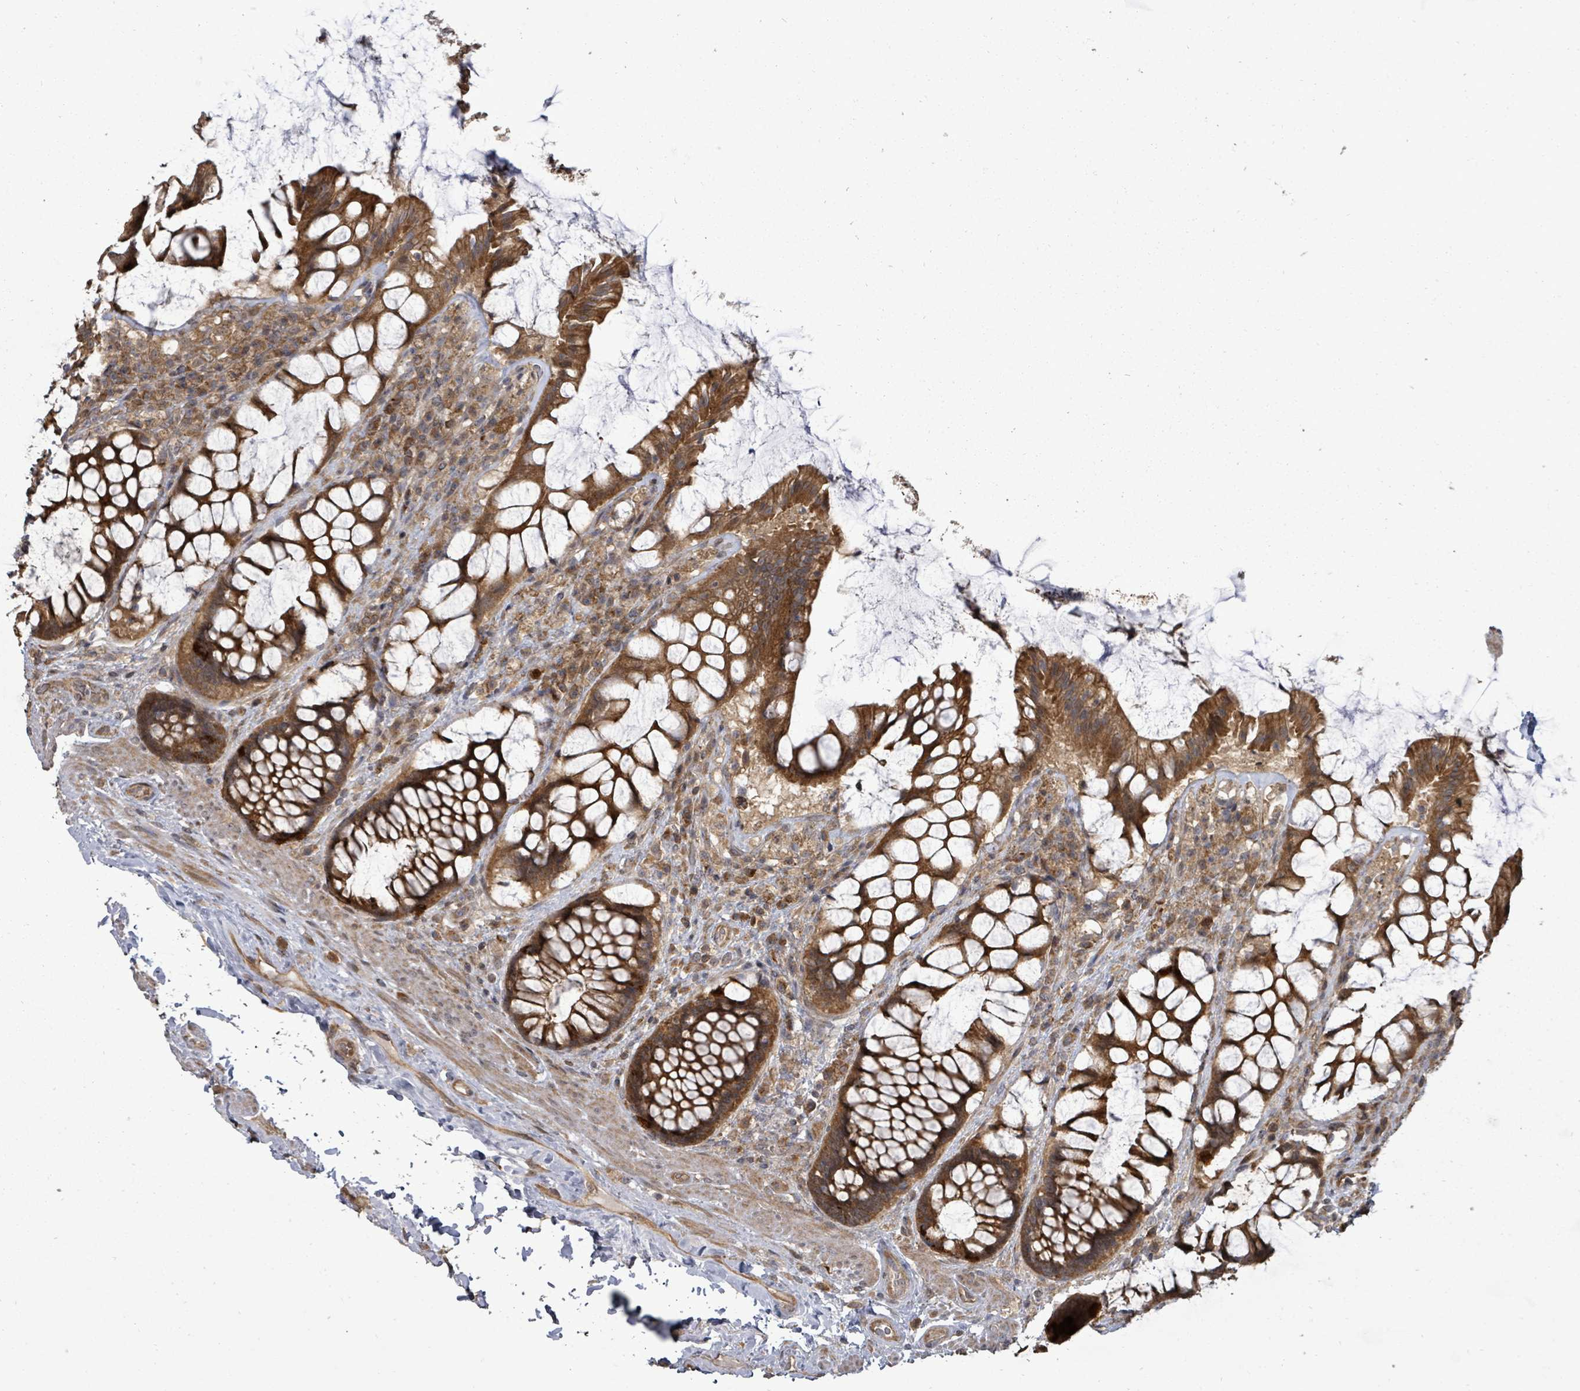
{"staining": {"intensity": "strong", "quantity": ">75%", "location": "cytoplasmic/membranous"}, "tissue": "rectum", "cell_type": "Glandular cells", "image_type": "normal", "snomed": [{"axis": "morphology", "description": "Normal tissue, NOS"}, {"axis": "topography", "description": "Rectum"}], "caption": "A brown stain highlights strong cytoplasmic/membranous staining of a protein in glandular cells of benign rectum. Nuclei are stained in blue.", "gene": "EIF3CL", "patient": {"sex": "female", "age": 58}}